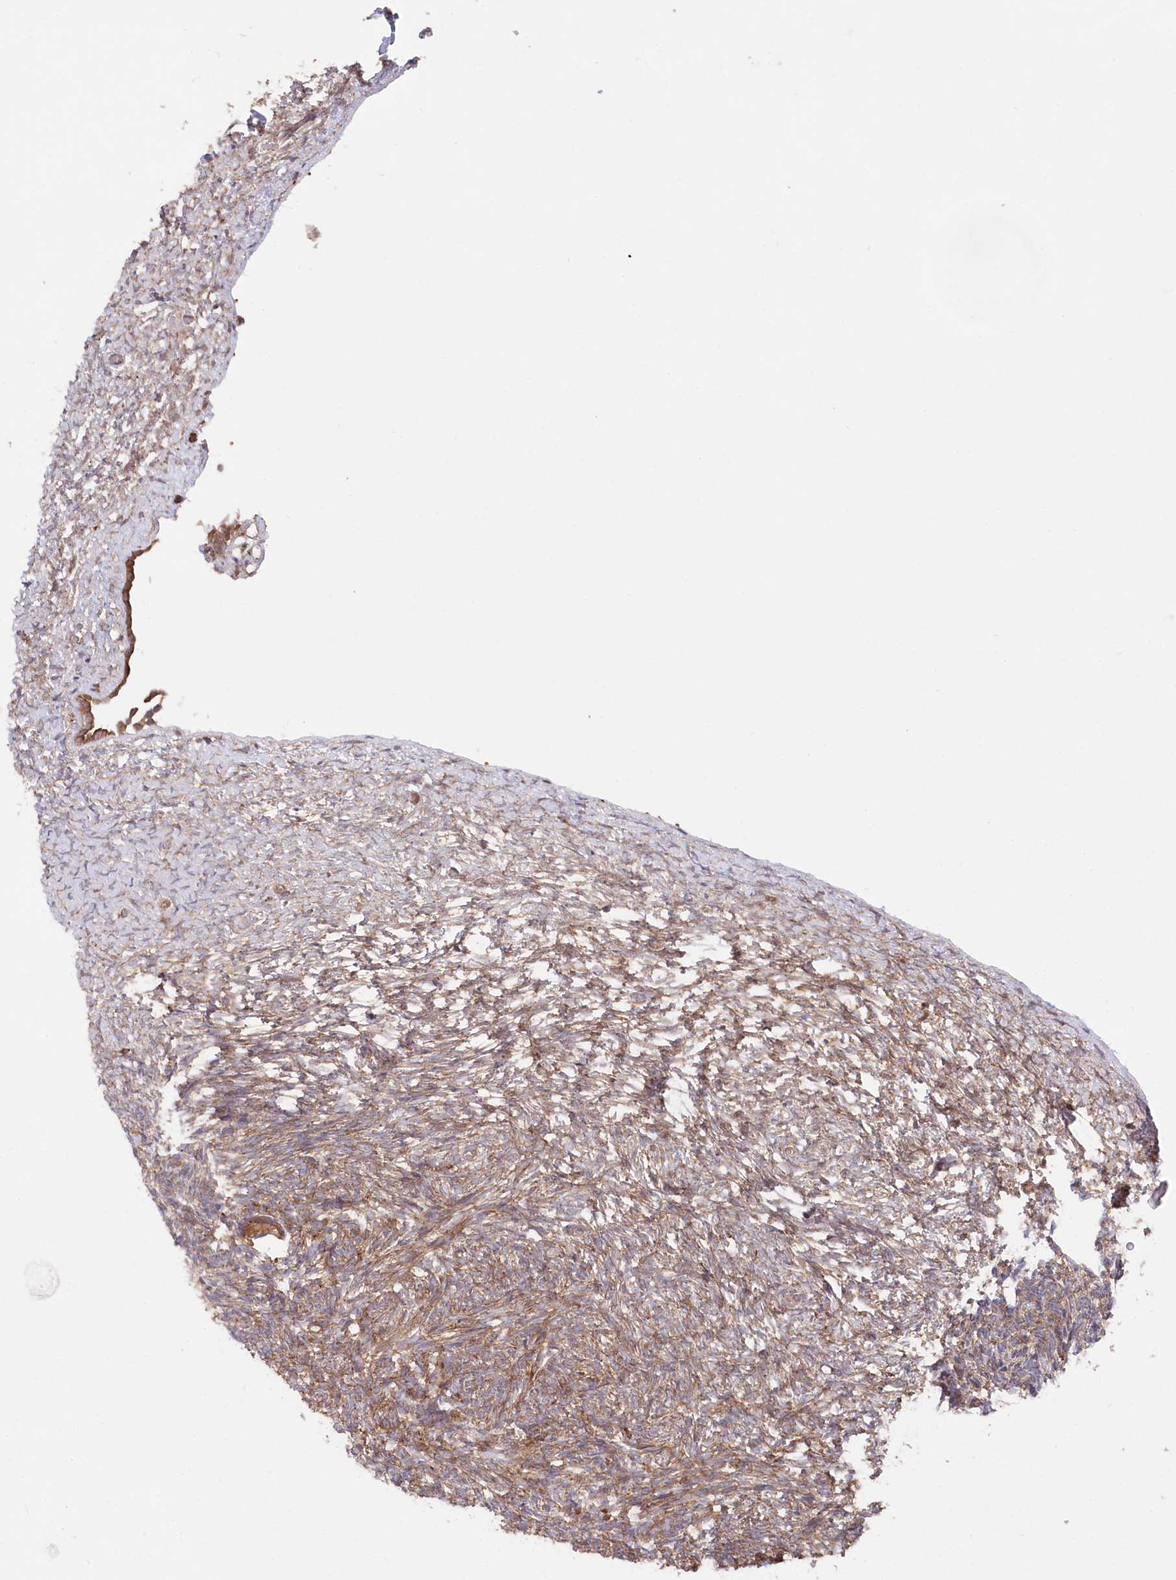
{"staining": {"intensity": "moderate", "quantity": ">75%", "location": "cytoplasmic/membranous"}, "tissue": "ovary", "cell_type": "Follicle cells", "image_type": "normal", "snomed": [{"axis": "morphology", "description": "Normal tissue, NOS"}, {"axis": "topography", "description": "Ovary"}], "caption": "Ovary stained with DAB immunohistochemistry (IHC) demonstrates medium levels of moderate cytoplasmic/membranous positivity in about >75% of follicle cells. The protein is stained brown, and the nuclei are stained in blue (DAB IHC with brightfield microscopy, high magnification).", "gene": "PPP1R21", "patient": {"sex": "female", "age": 34}}